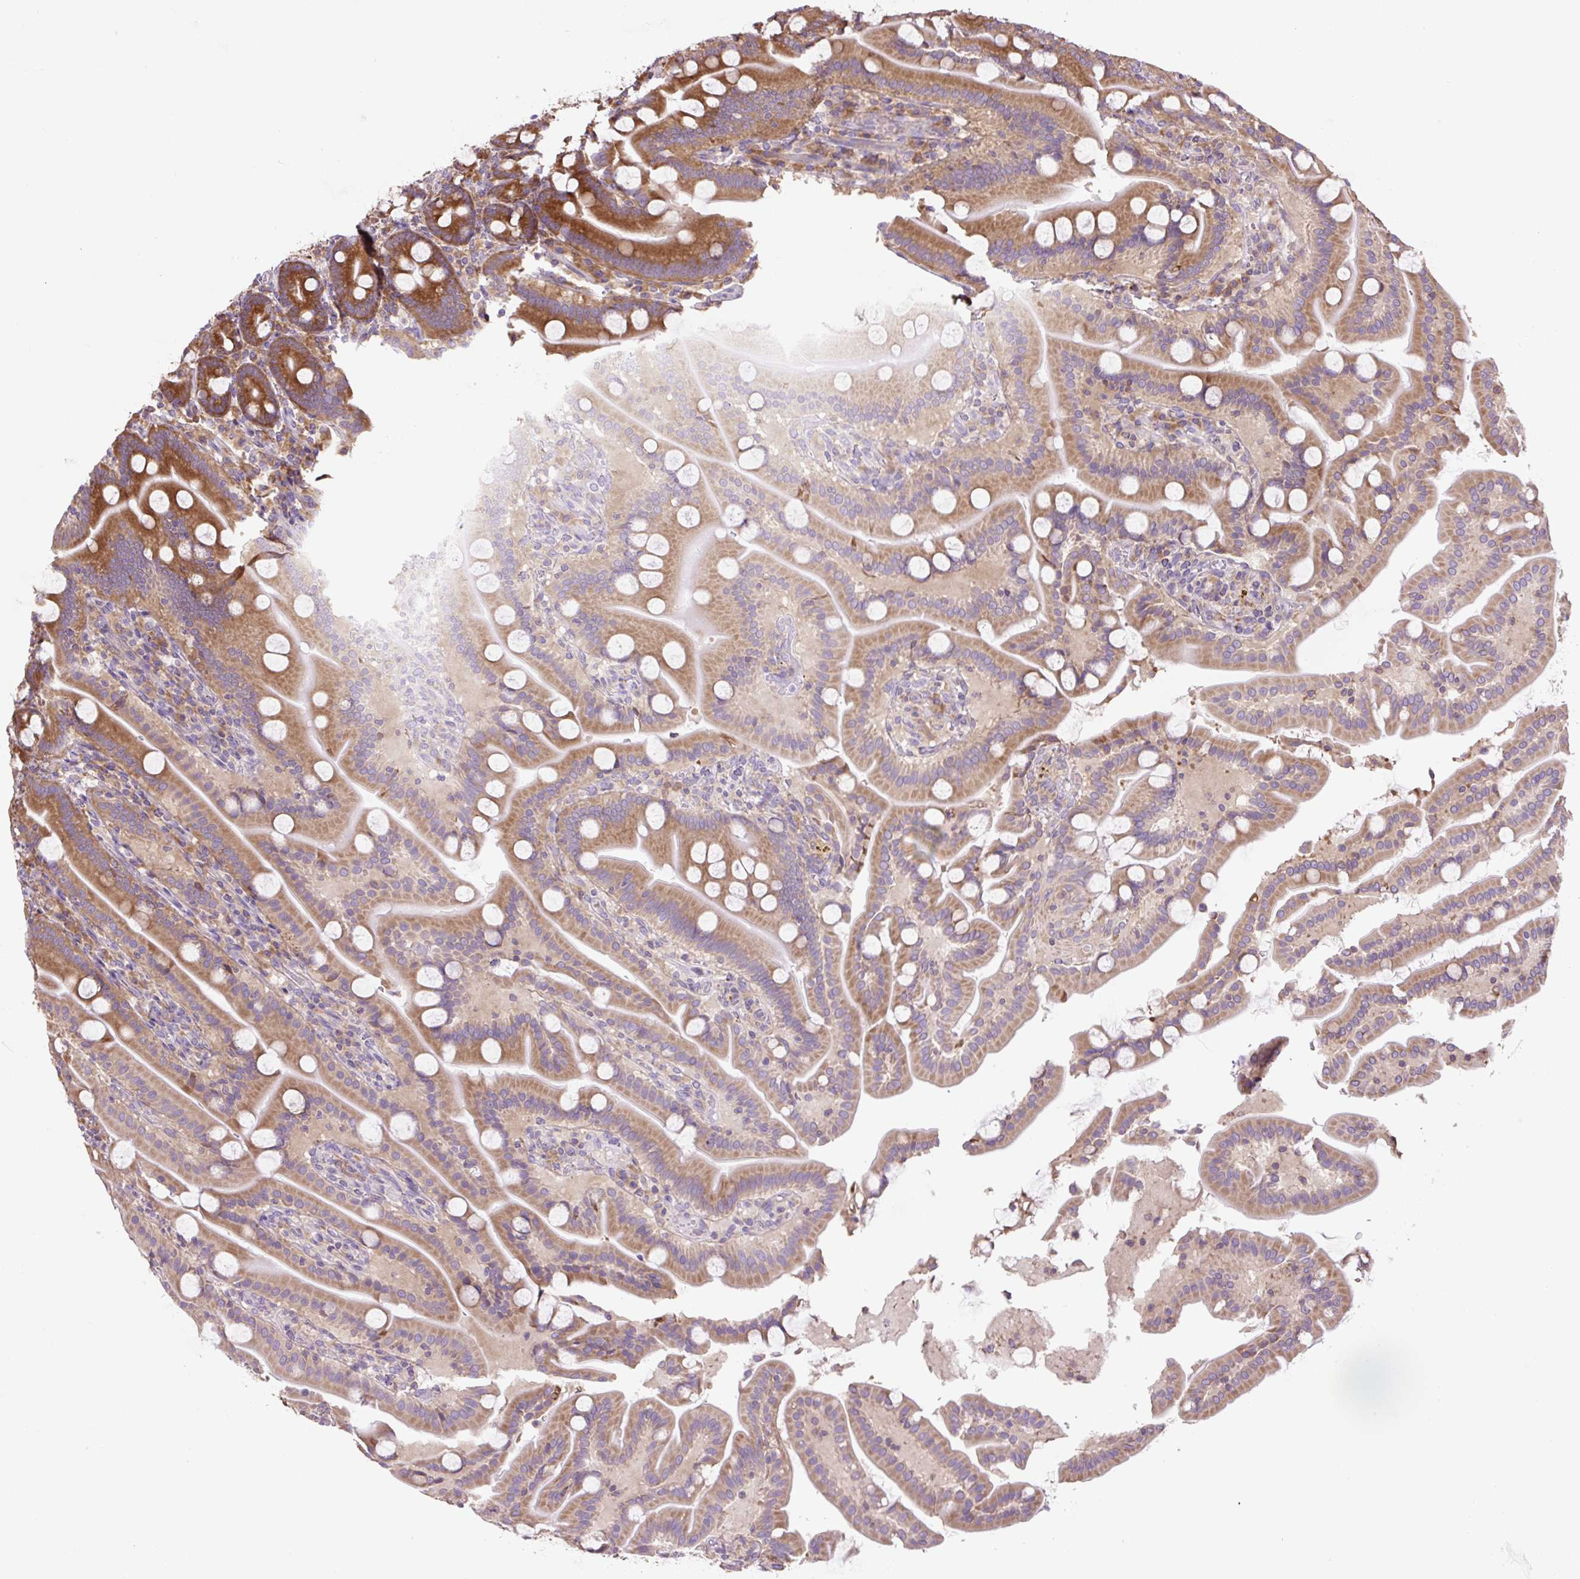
{"staining": {"intensity": "moderate", "quantity": ">75%", "location": "cytoplasmic/membranous"}, "tissue": "duodenum", "cell_type": "Glandular cells", "image_type": "normal", "snomed": [{"axis": "morphology", "description": "Normal tissue, NOS"}, {"axis": "topography", "description": "Duodenum"}], "caption": "Duodenum stained with DAB immunohistochemistry shows medium levels of moderate cytoplasmic/membranous positivity in approximately >75% of glandular cells.", "gene": "RPS23", "patient": {"sex": "male", "age": 55}}